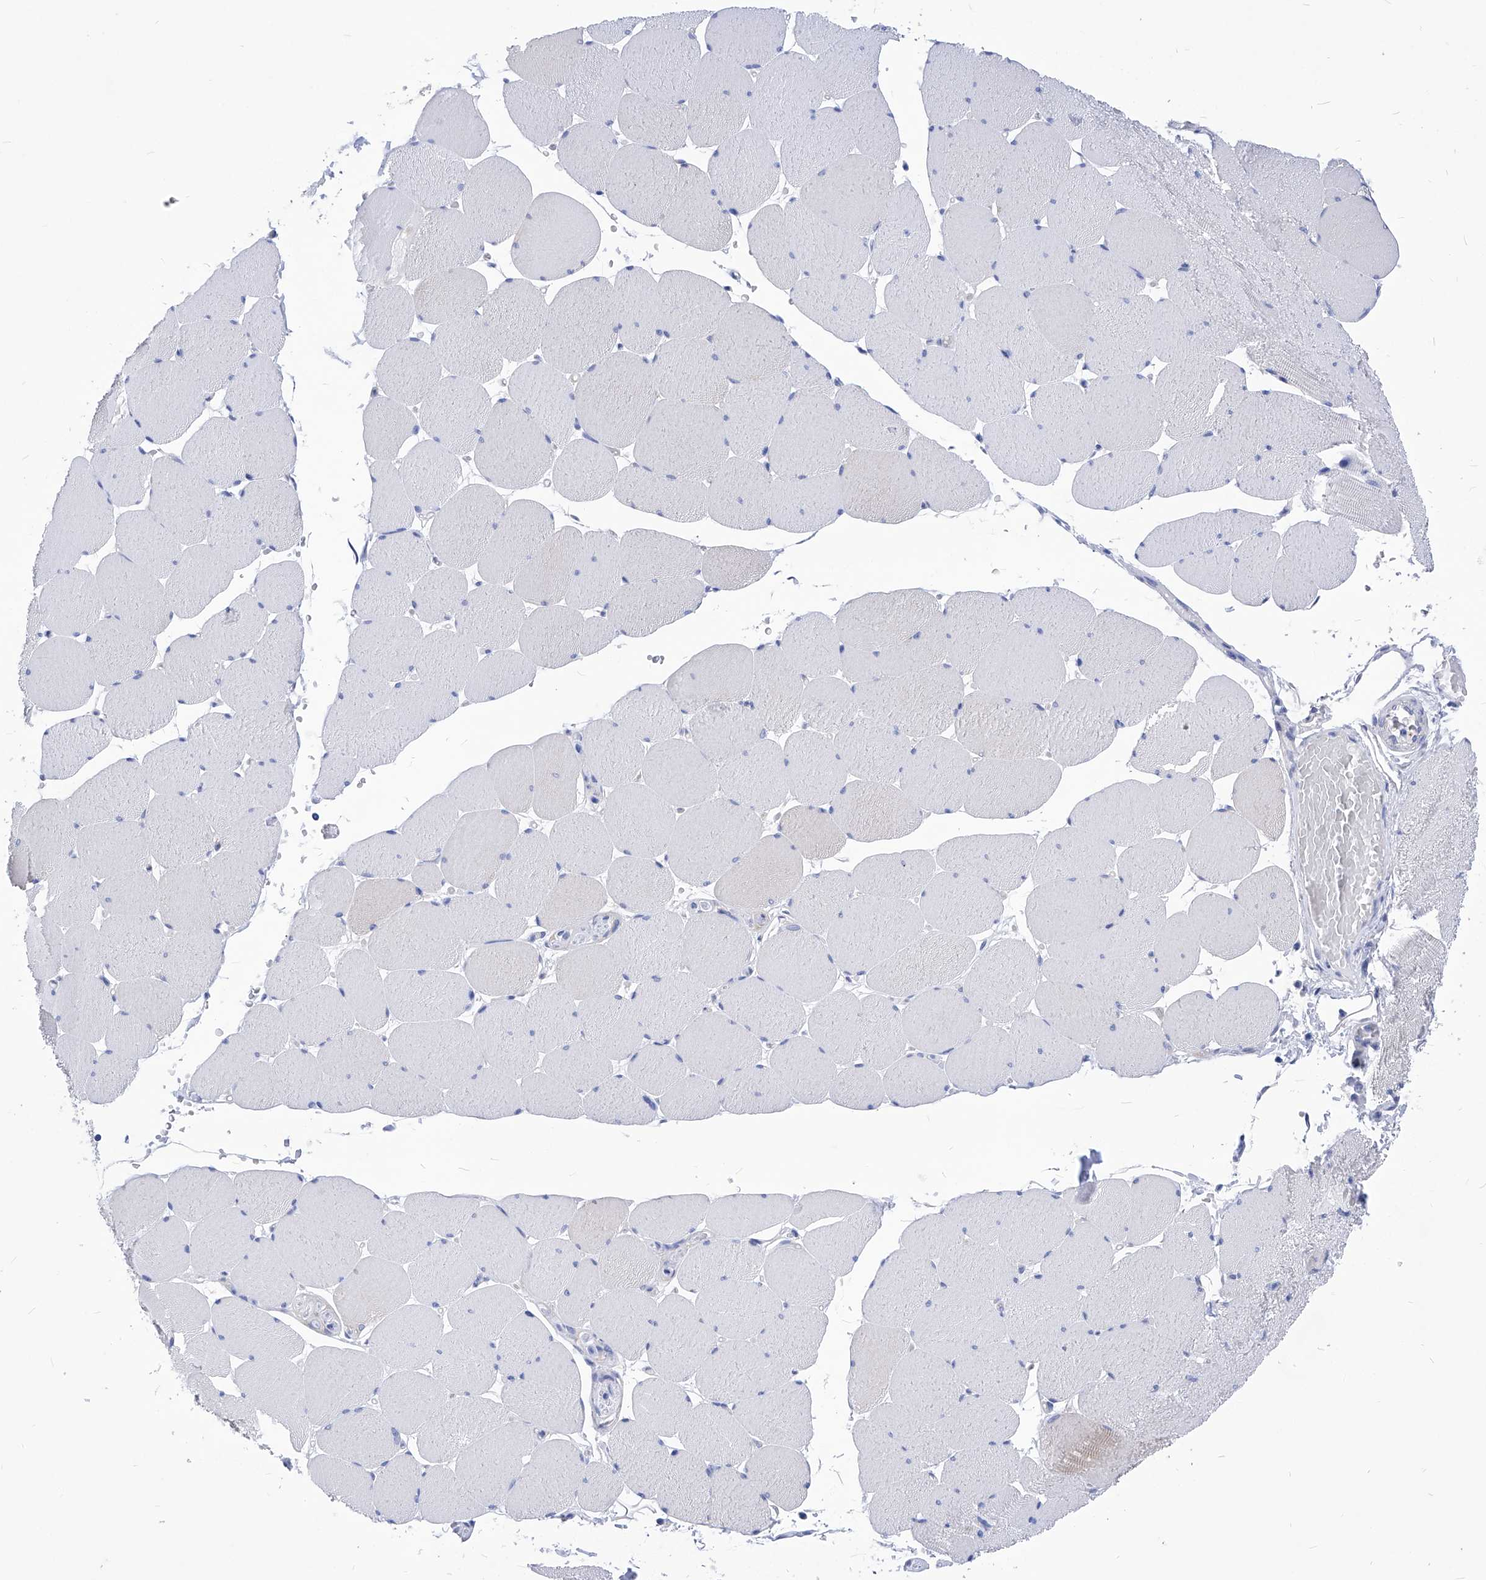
{"staining": {"intensity": "negative", "quantity": "none", "location": "none"}, "tissue": "skeletal muscle", "cell_type": "Myocytes", "image_type": "normal", "snomed": [{"axis": "morphology", "description": "Normal tissue, NOS"}, {"axis": "topography", "description": "Skeletal muscle"}, {"axis": "topography", "description": "Head-Neck"}], "caption": "Immunohistochemical staining of unremarkable skeletal muscle reveals no significant staining in myocytes.", "gene": "XPNPEP1", "patient": {"sex": "male", "age": 66}}